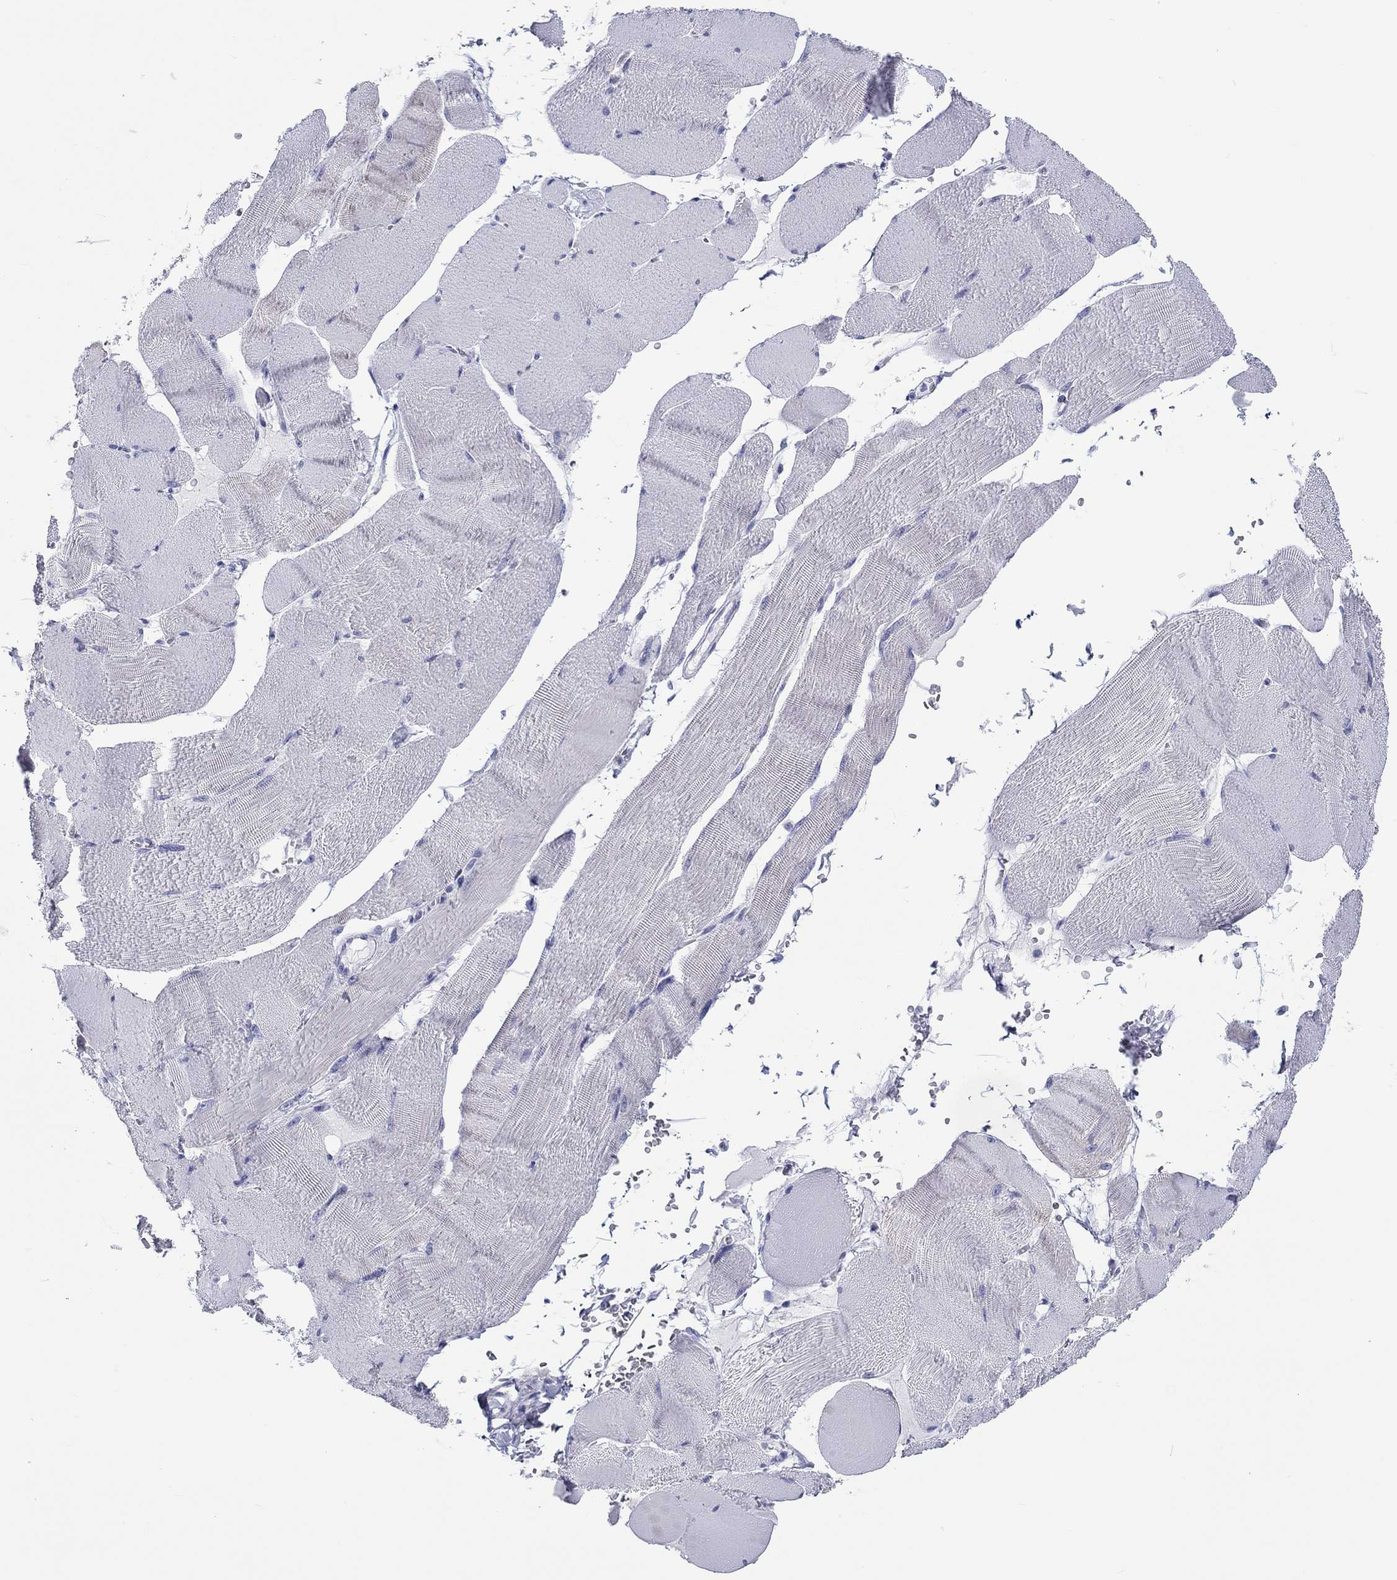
{"staining": {"intensity": "negative", "quantity": "none", "location": "none"}, "tissue": "skeletal muscle", "cell_type": "Myocytes", "image_type": "normal", "snomed": [{"axis": "morphology", "description": "Normal tissue, NOS"}, {"axis": "topography", "description": "Skeletal muscle"}], "caption": "Immunohistochemistry histopathology image of unremarkable human skeletal muscle stained for a protein (brown), which exhibits no expression in myocytes. (Immunohistochemistry (ihc), brightfield microscopy, high magnification).", "gene": "H1", "patient": {"sex": "male", "age": 56}}